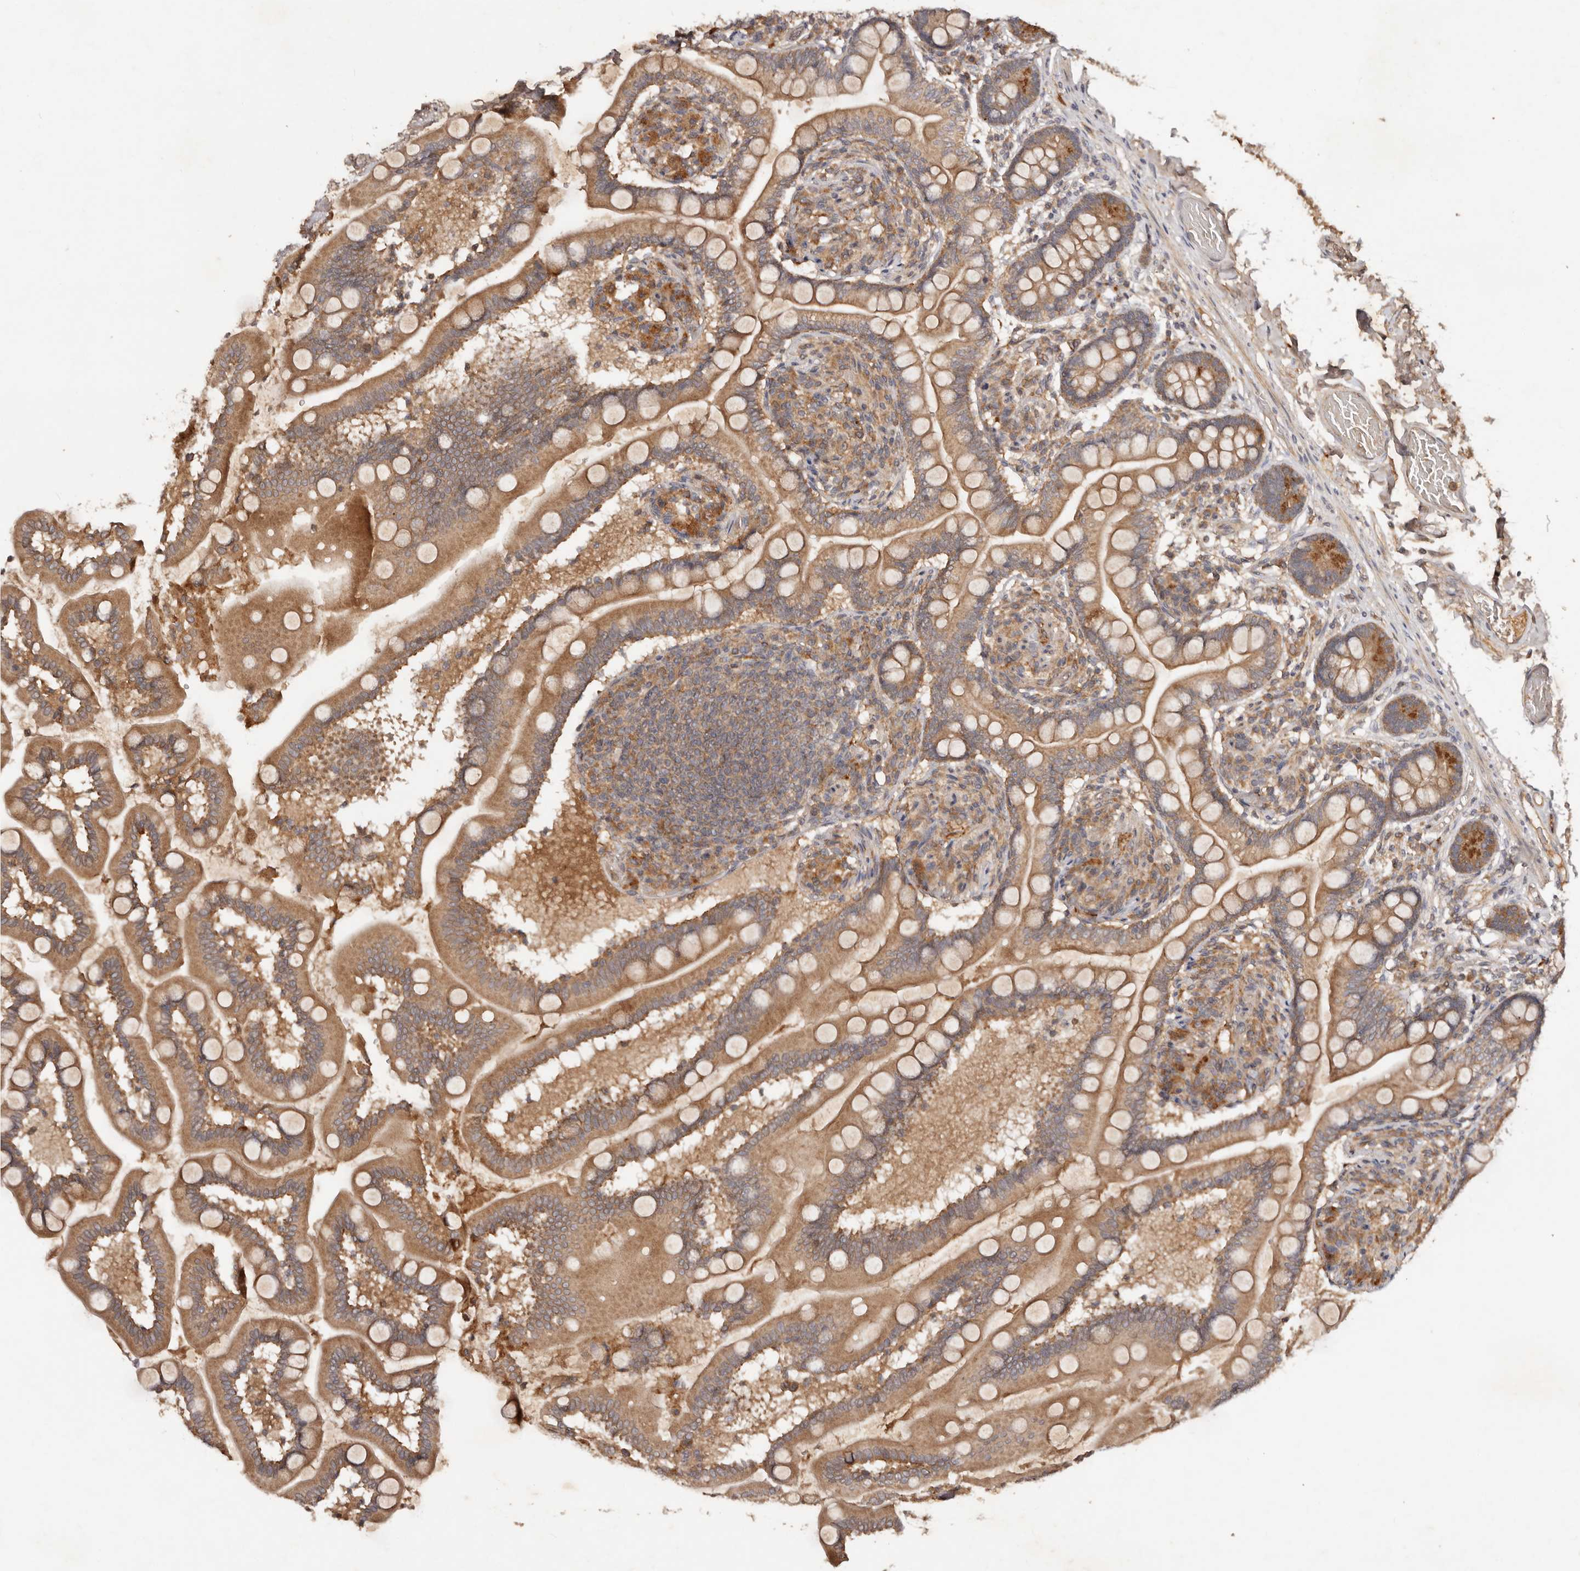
{"staining": {"intensity": "moderate", "quantity": ">75%", "location": "cytoplasmic/membranous"}, "tissue": "small intestine", "cell_type": "Glandular cells", "image_type": "normal", "snomed": [{"axis": "morphology", "description": "Normal tissue, NOS"}, {"axis": "topography", "description": "Small intestine"}], "caption": "IHC of unremarkable small intestine reveals medium levels of moderate cytoplasmic/membranous expression in about >75% of glandular cells.", "gene": "PKIB", "patient": {"sex": "female", "age": 64}}